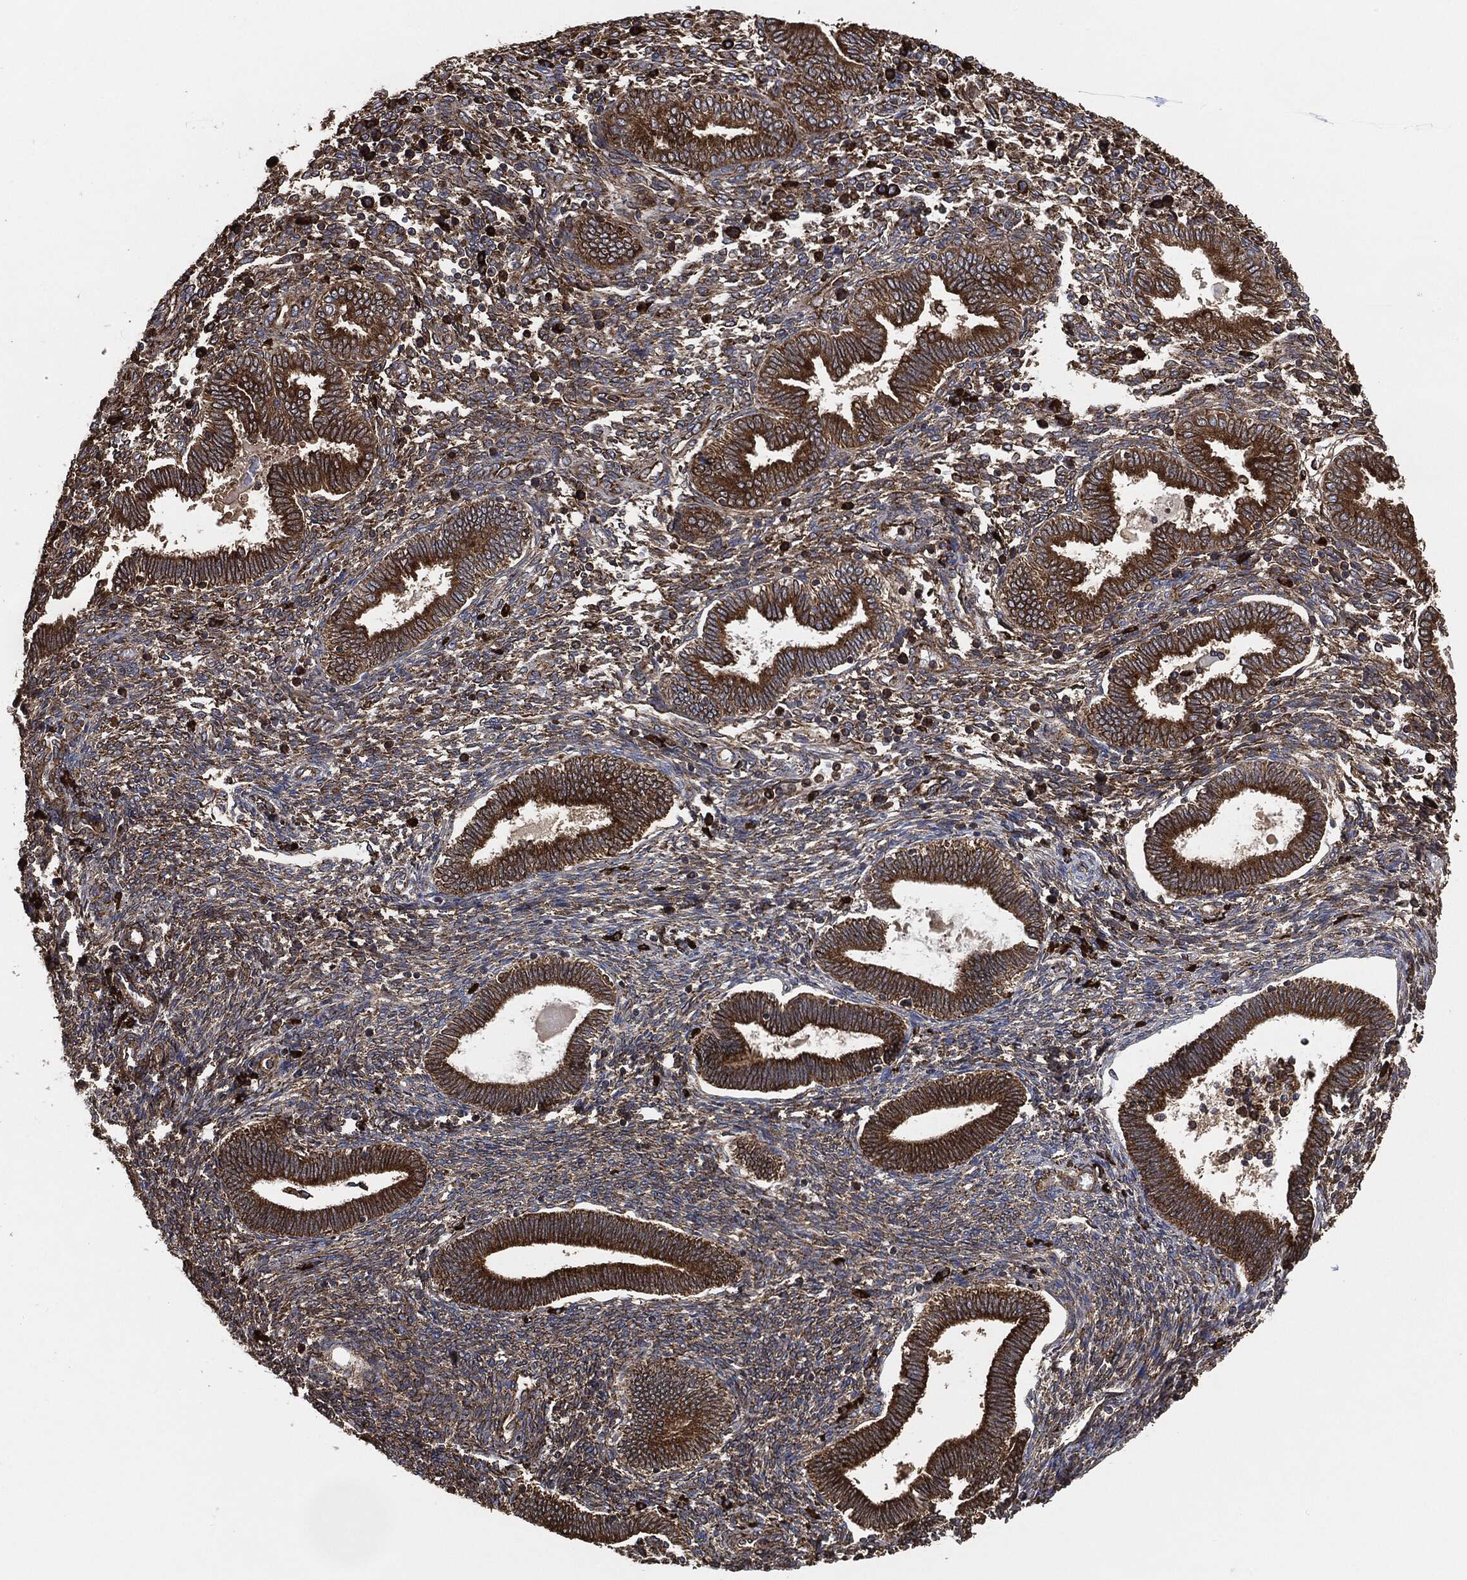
{"staining": {"intensity": "moderate", "quantity": "25%-75%", "location": "cytoplasmic/membranous"}, "tissue": "endometrium", "cell_type": "Cells in endometrial stroma", "image_type": "normal", "snomed": [{"axis": "morphology", "description": "Normal tissue, NOS"}, {"axis": "topography", "description": "Endometrium"}], "caption": "About 25%-75% of cells in endometrial stroma in unremarkable human endometrium demonstrate moderate cytoplasmic/membranous protein staining as visualized by brown immunohistochemical staining.", "gene": "AMFR", "patient": {"sex": "female", "age": 42}}